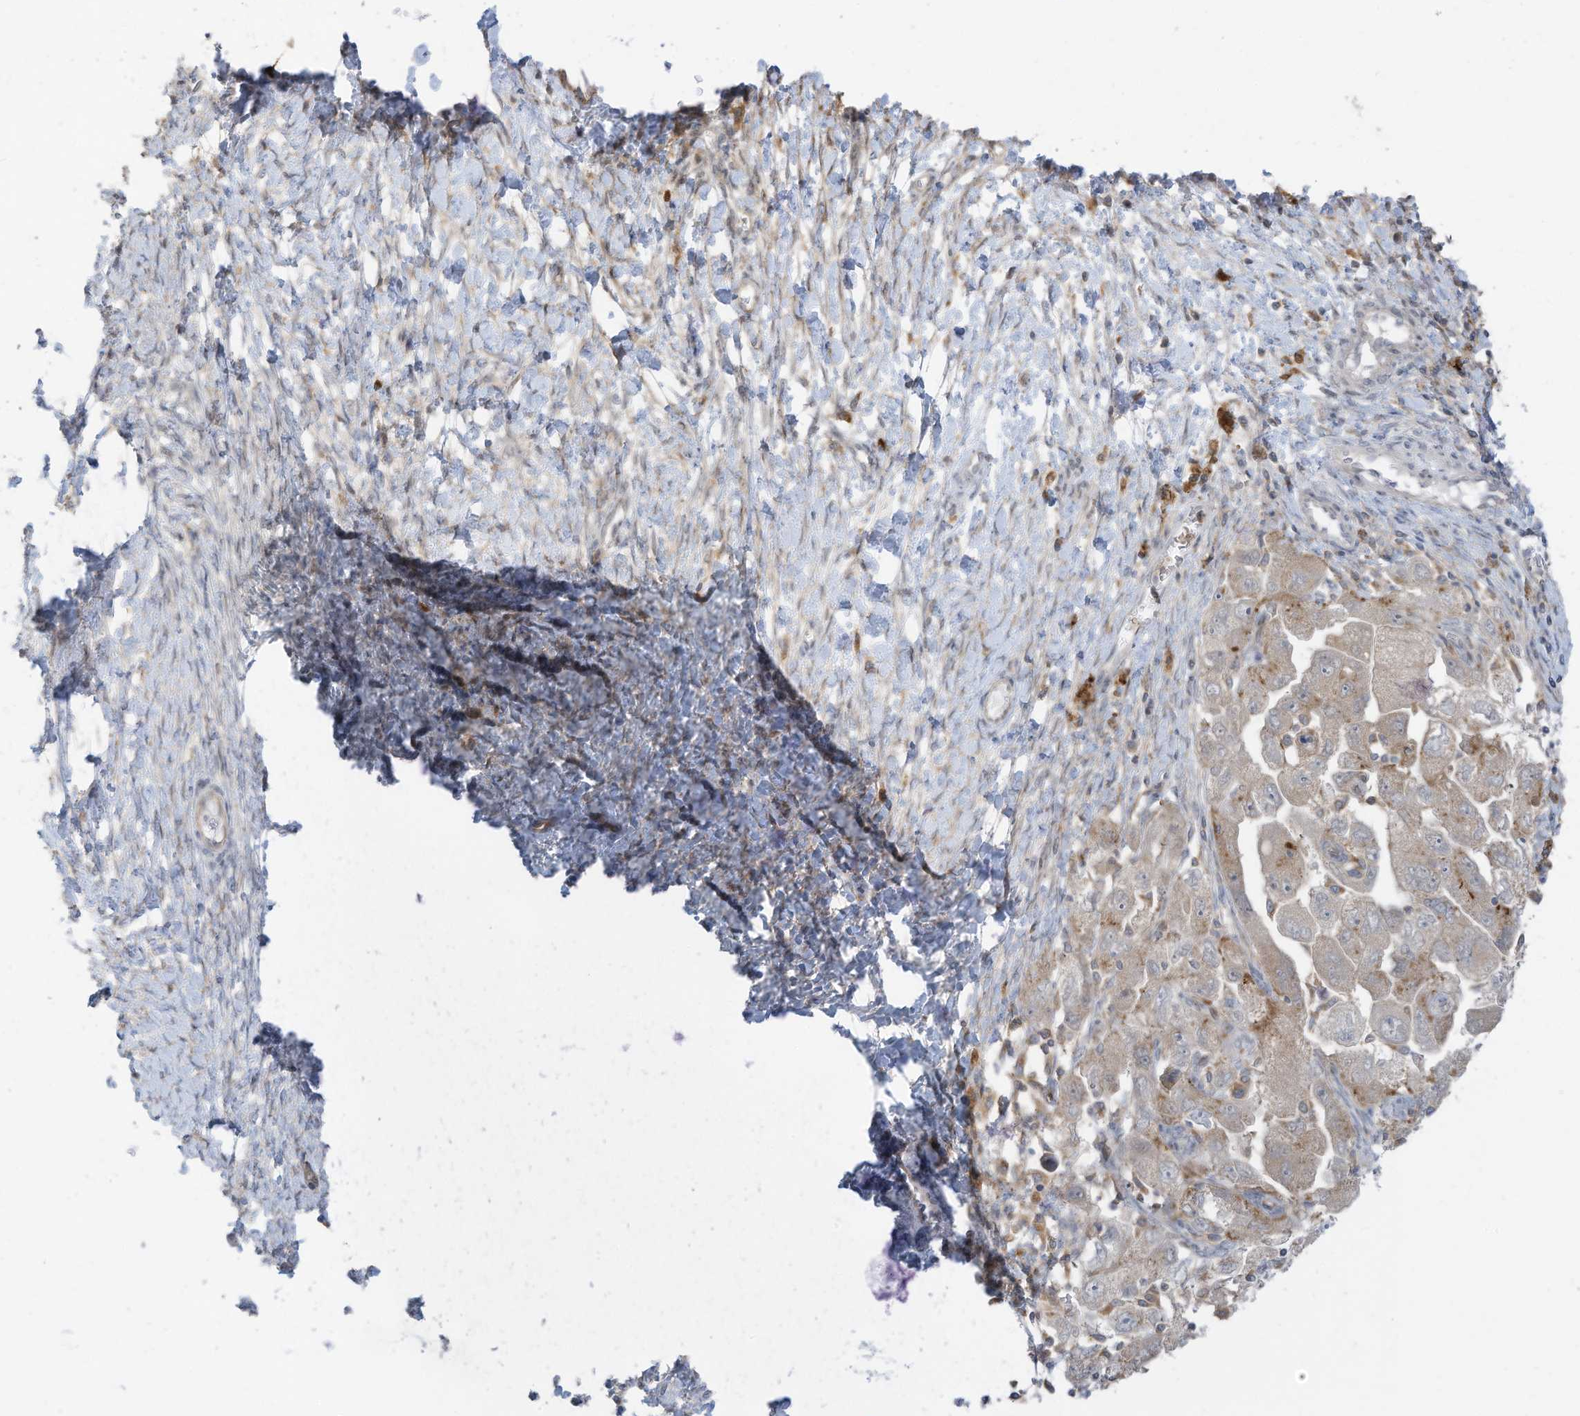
{"staining": {"intensity": "moderate", "quantity": "25%-75%", "location": "cytoplasmic/membranous"}, "tissue": "ovarian cancer", "cell_type": "Tumor cells", "image_type": "cancer", "snomed": [{"axis": "morphology", "description": "Carcinoma, NOS"}, {"axis": "morphology", "description": "Cystadenocarcinoma, serous, NOS"}, {"axis": "topography", "description": "Ovary"}], "caption": "Brown immunohistochemical staining in ovarian carcinoma exhibits moderate cytoplasmic/membranous expression in about 25%-75% of tumor cells.", "gene": "DZIP3", "patient": {"sex": "female", "age": 69}}